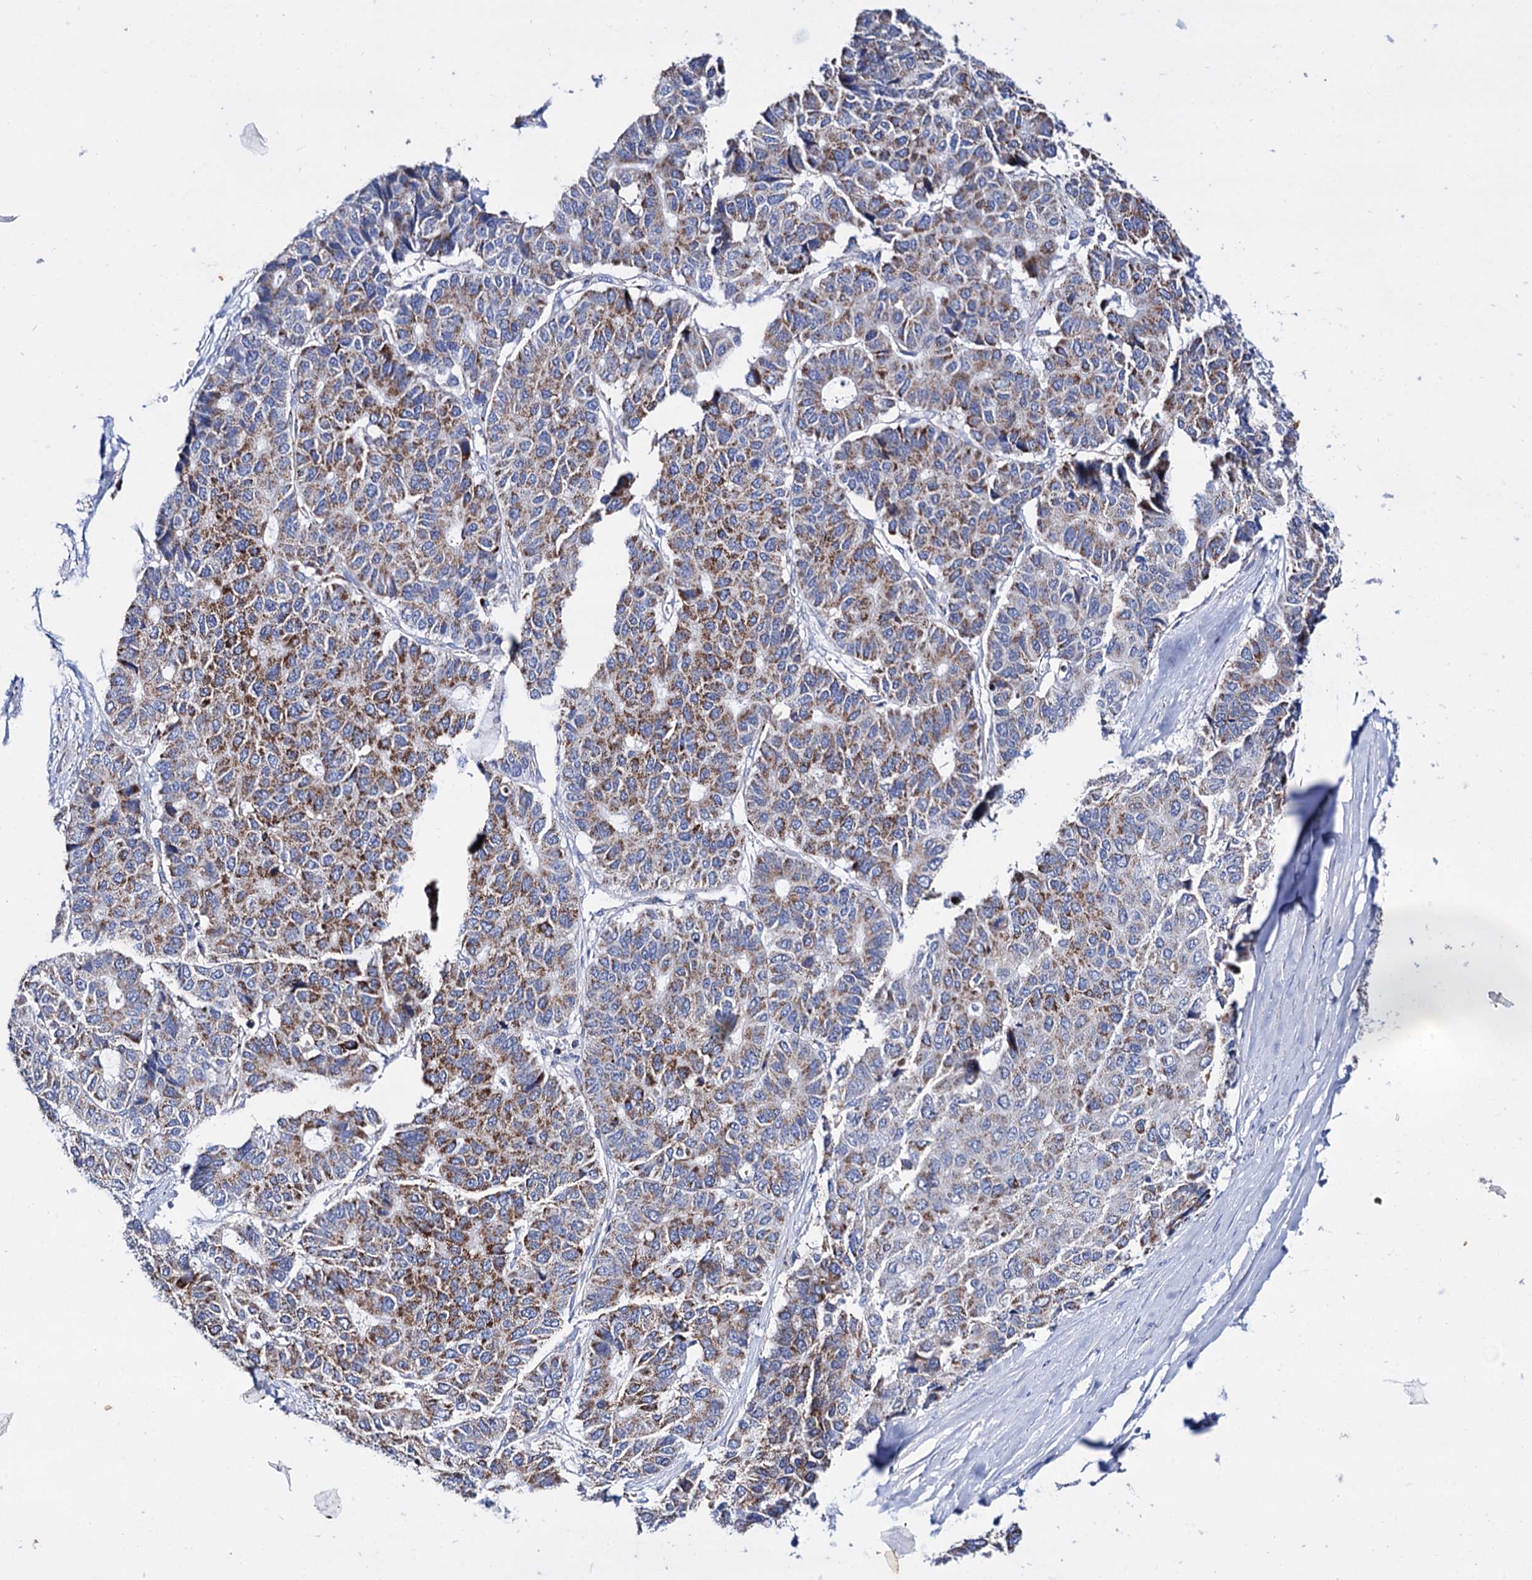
{"staining": {"intensity": "moderate", "quantity": ">75%", "location": "cytoplasmic/membranous"}, "tissue": "pancreatic cancer", "cell_type": "Tumor cells", "image_type": "cancer", "snomed": [{"axis": "morphology", "description": "Adenocarcinoma, NOS"}, {"axis": "topography", "description": "Pancreas"}], "caption": "Immunohistochemical staining of human pancreatic adenocarcinoma reveals medium levels of moderate cytoplasmic/membranous protein positivity in about >75% of tumor cells.", "gene": "UBASH3B", "patient": {"sex": "male", "age": 50}}